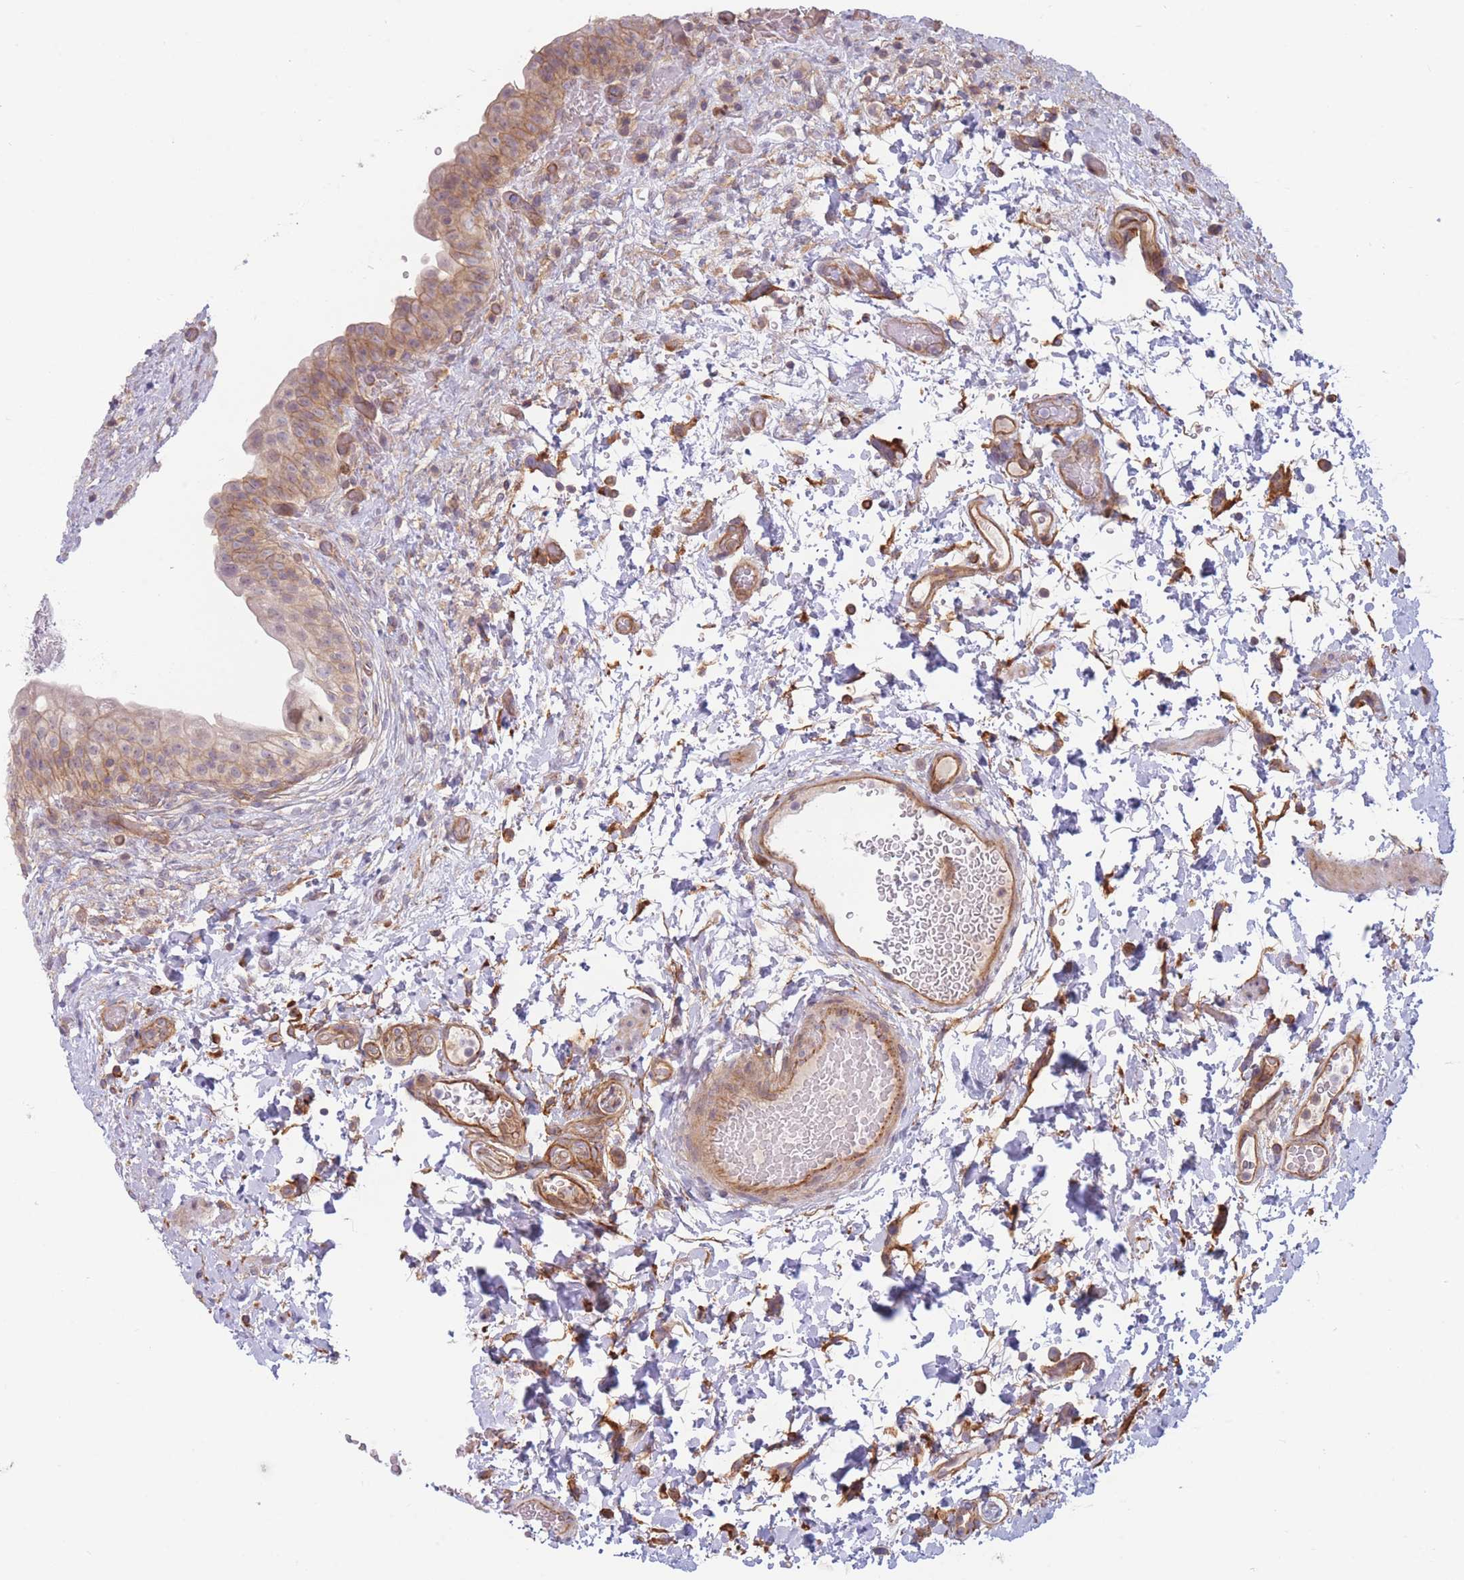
{"staining": {"intensity": "moderate", "quantity": "25%-75%", "location": "cytoplasmic/membranous"}, "tissue": "urinary bladder", "cell_type": "Urothelial cells", "image_type": "normal", "snomed": [{"axis": "morphology", "description": "Normal tissue, NOS"}, {"axis": "topography", "description": "Urinary bladder"}], "caption": "This is an image of immunohistochemistry (IHC) staining of normal urinary bladder, which shows moderate positivity in the cytoplasmic/membranous of urothelial cells.", "gene": "WDR93", "patient": {"sex": "male", "age": 69}}